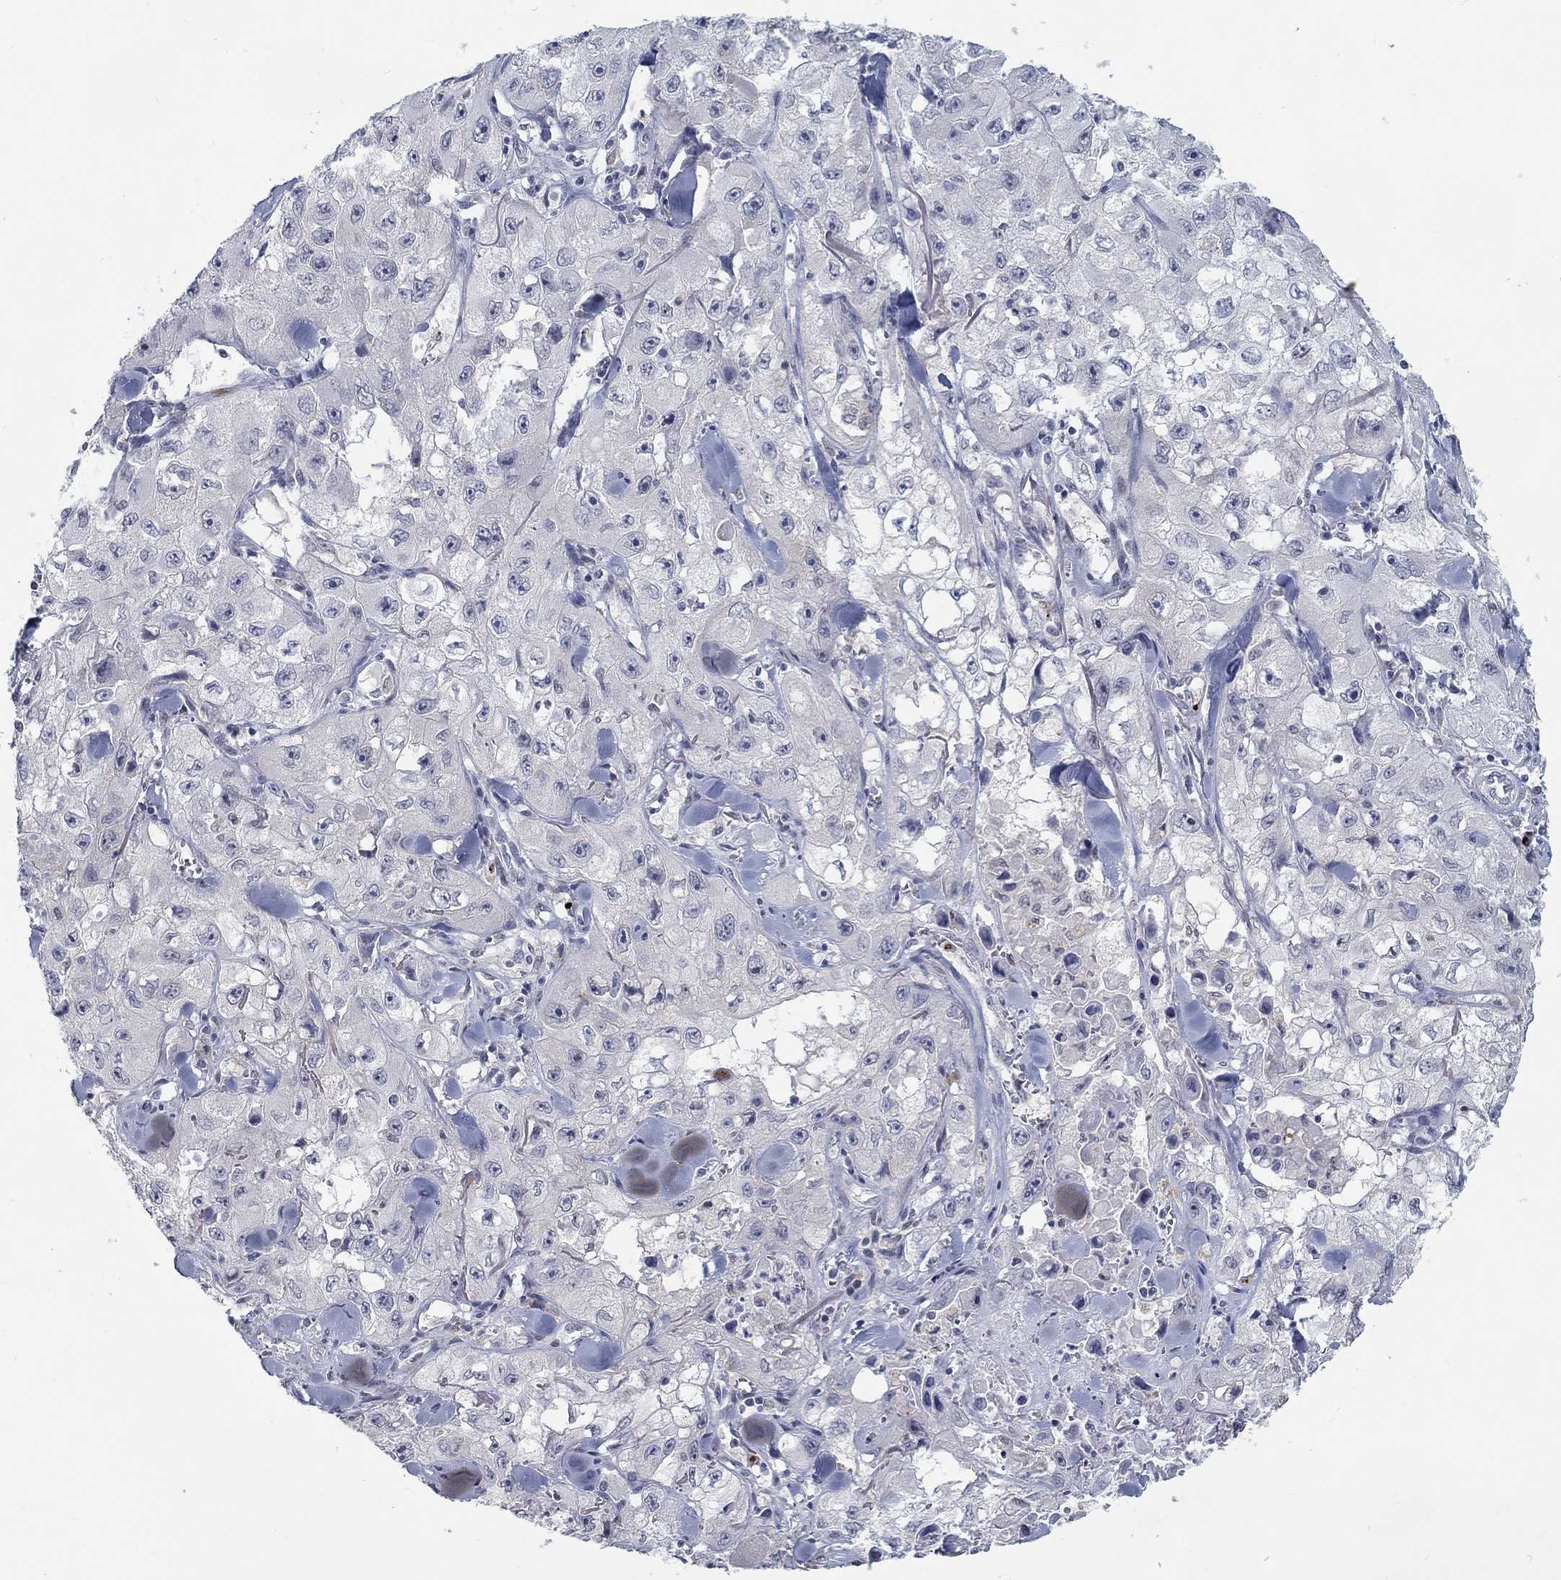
{"staining": {"intensity": "negative", "quantity": "none", "location": "none"}, "tissue": "skin cancer", "cell_type": "Tumor cells", "image_type": "cancer", "snomed": [{"axis": "morphology", "description": "Squamous cell carcinoma, NOS"}, {"axis": "topography", "description": "Skin"}, {"axis": "topography", "description": "Subcutis"}], "caption": "IHC micrograph of human skin squamous cell carcinoma stained for a protein (brown), which shows no expression in tumor cells. Nuclei are stained in blue.", "gene": "MTSS2", "patient": {"sex": "male", "age": 73}}